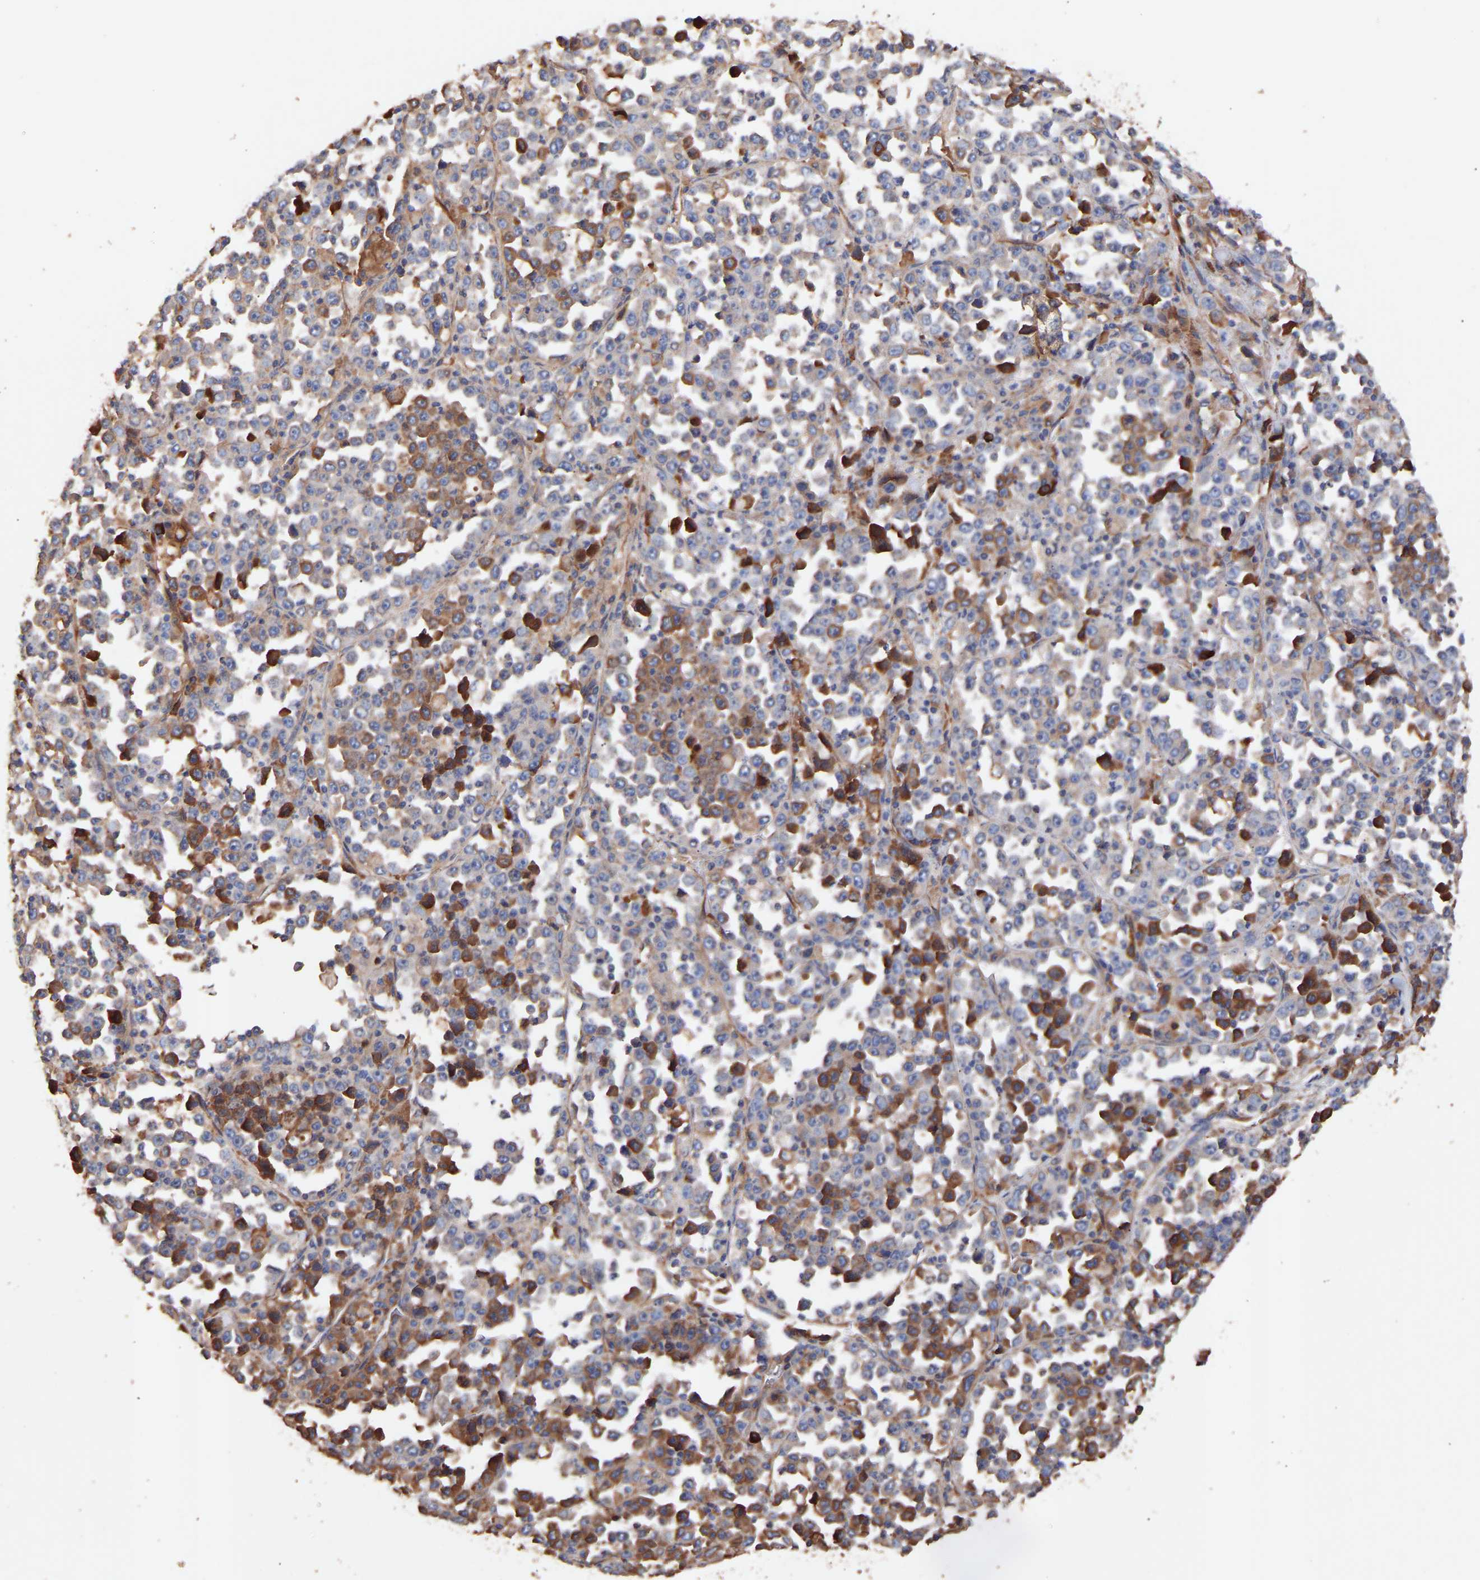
{"staining": {"intensity": "weak", "quantity": "25%-75%", "location": "cytoplasmic/membranous"}, "tissue": "stomach cancer", "cell_type": "Tumor cells", "image_type": "cancer", "snomed": [{"axis": "morphology", "description": "Normal tissue, NOS"}, {"axis": "morphology", "description": "Adenocarcinoma, NOS"}, {"axis": "topography", "description": "Stomach, upper"}, {"axis": "topography", "description": "Stomach"}], "caption": "Tumor cells demonstrate weak cytoplasmic/membranous positivity in approximately 25%-75% of cells in adenocarcinoma (stomach).", "gene": "TMEM268", "patient": {"sex": "male", "age": 59}}